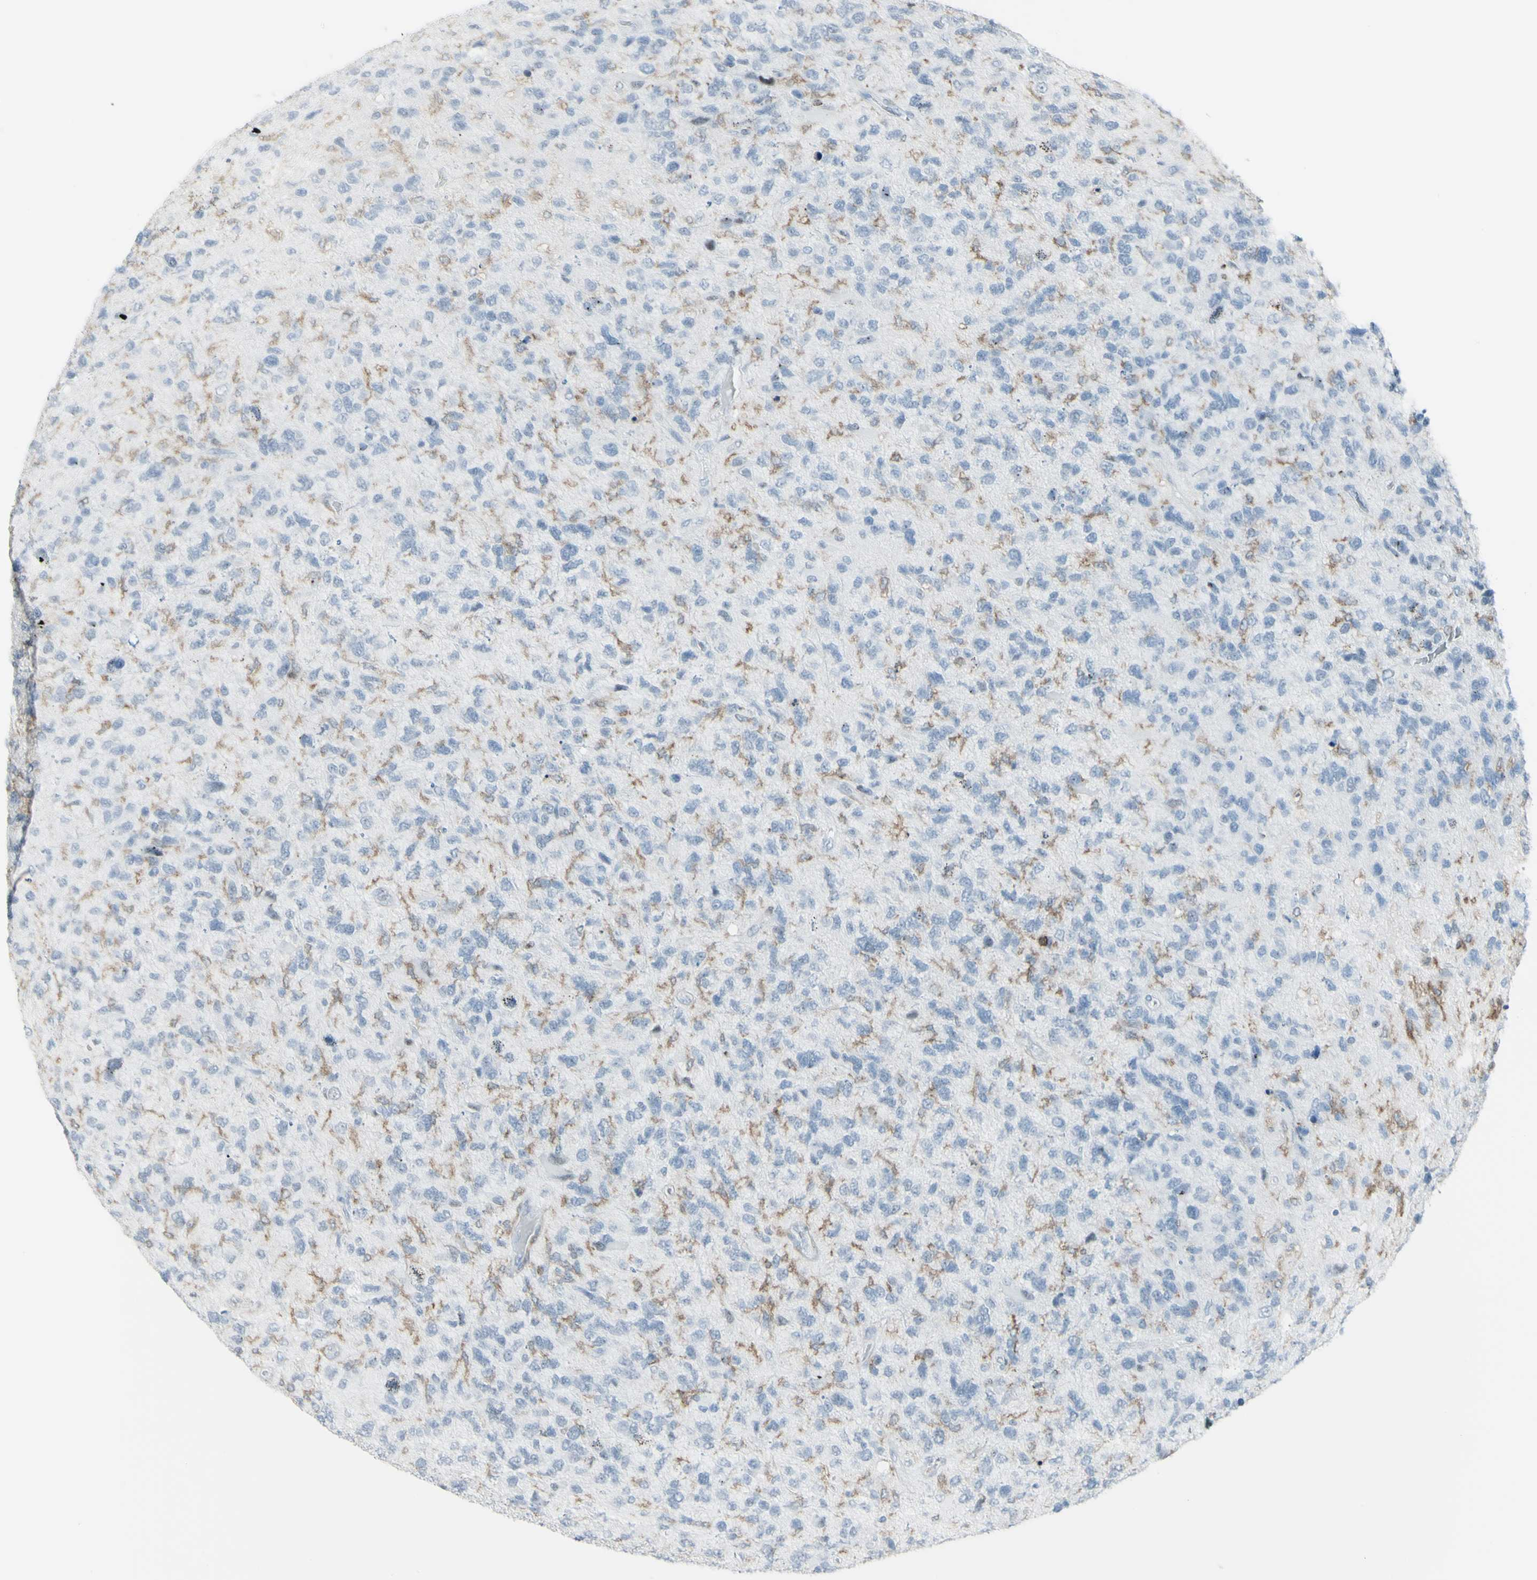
{"staining": {"intensity": "negative", "quantity": "none", "location": "none"}, "tissue": "glioma", "cell_type": "Tumor cells", "image_type": "cancer", "snomed": [{"axis": "morphology", "description": "Glioma, malignant, High grade"}, {"axis": "topography", "description": "Brain"}], "caption": "High magnification brightfield microscopy of malignant glioma (high-grade) stained with DAB (3,3'-diaminobenzidine) (brown) and counterstained with hematoxylin (blue): tumor cells show no significant staining.", "gene": "NRG1", "patient": {"sex": "female", "age": 58}}